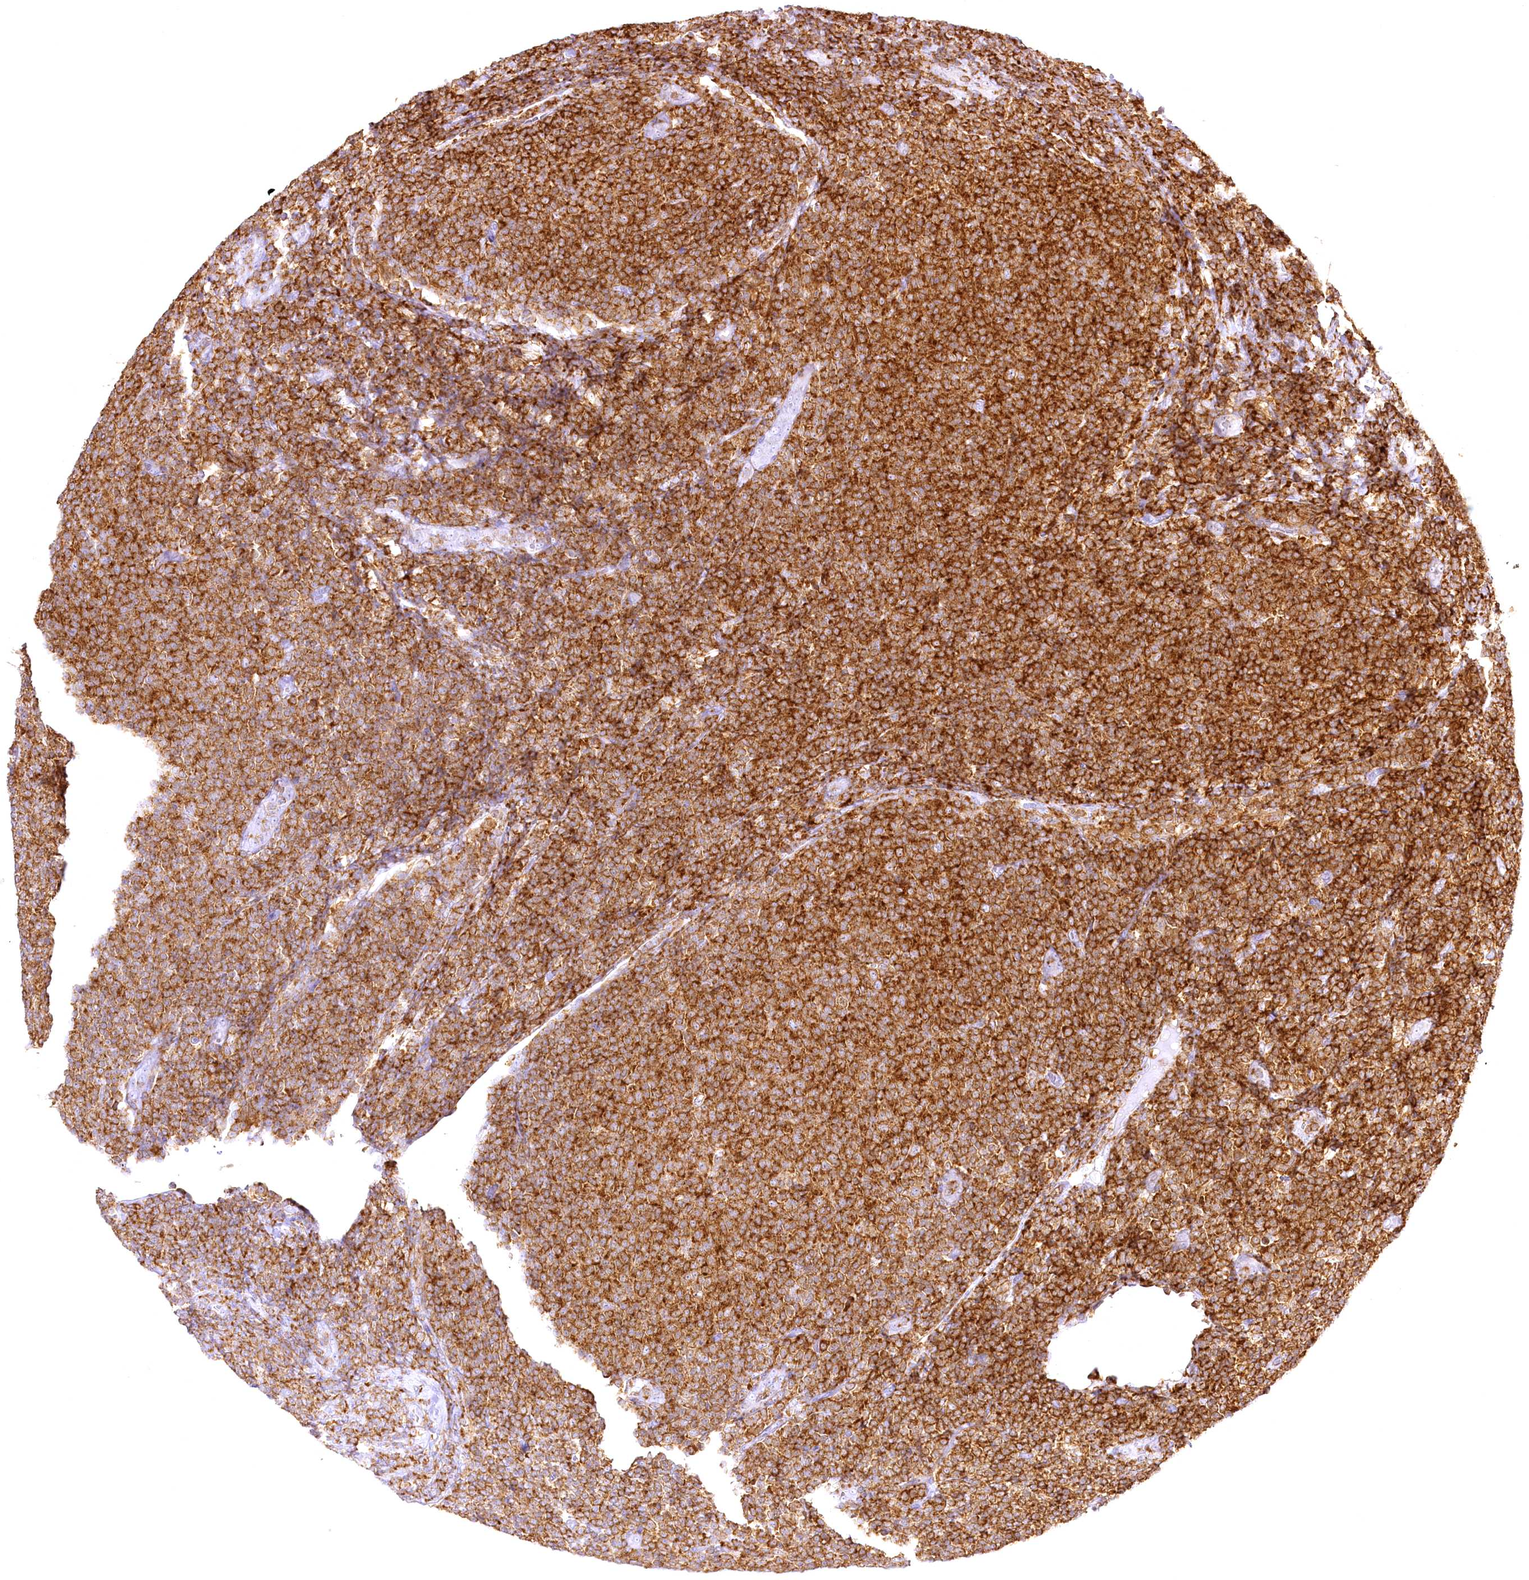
{"staining": {"intensity": "strong", "quantity": ">75%", "location": "cytoplasmic/membranous"}, "tissue": "lymphoma", "cell_type": "Tumor cells", "image_type": "cancer", "snomed": [{"axis": "morphology", "description": "Malignant lymphoma, non-Hodgkin's type, Low grade"}, {"axis": "topography", "description": "Lymph node"}], "caption": "There is high levels of strong cytoplasmic/membranous positivity in tumor cells of lymphoma, as demonstrated by immunohistochemical staining (brown color).", "gene": "DOCK2", "patient": {"sex": "male", "age": 66}}